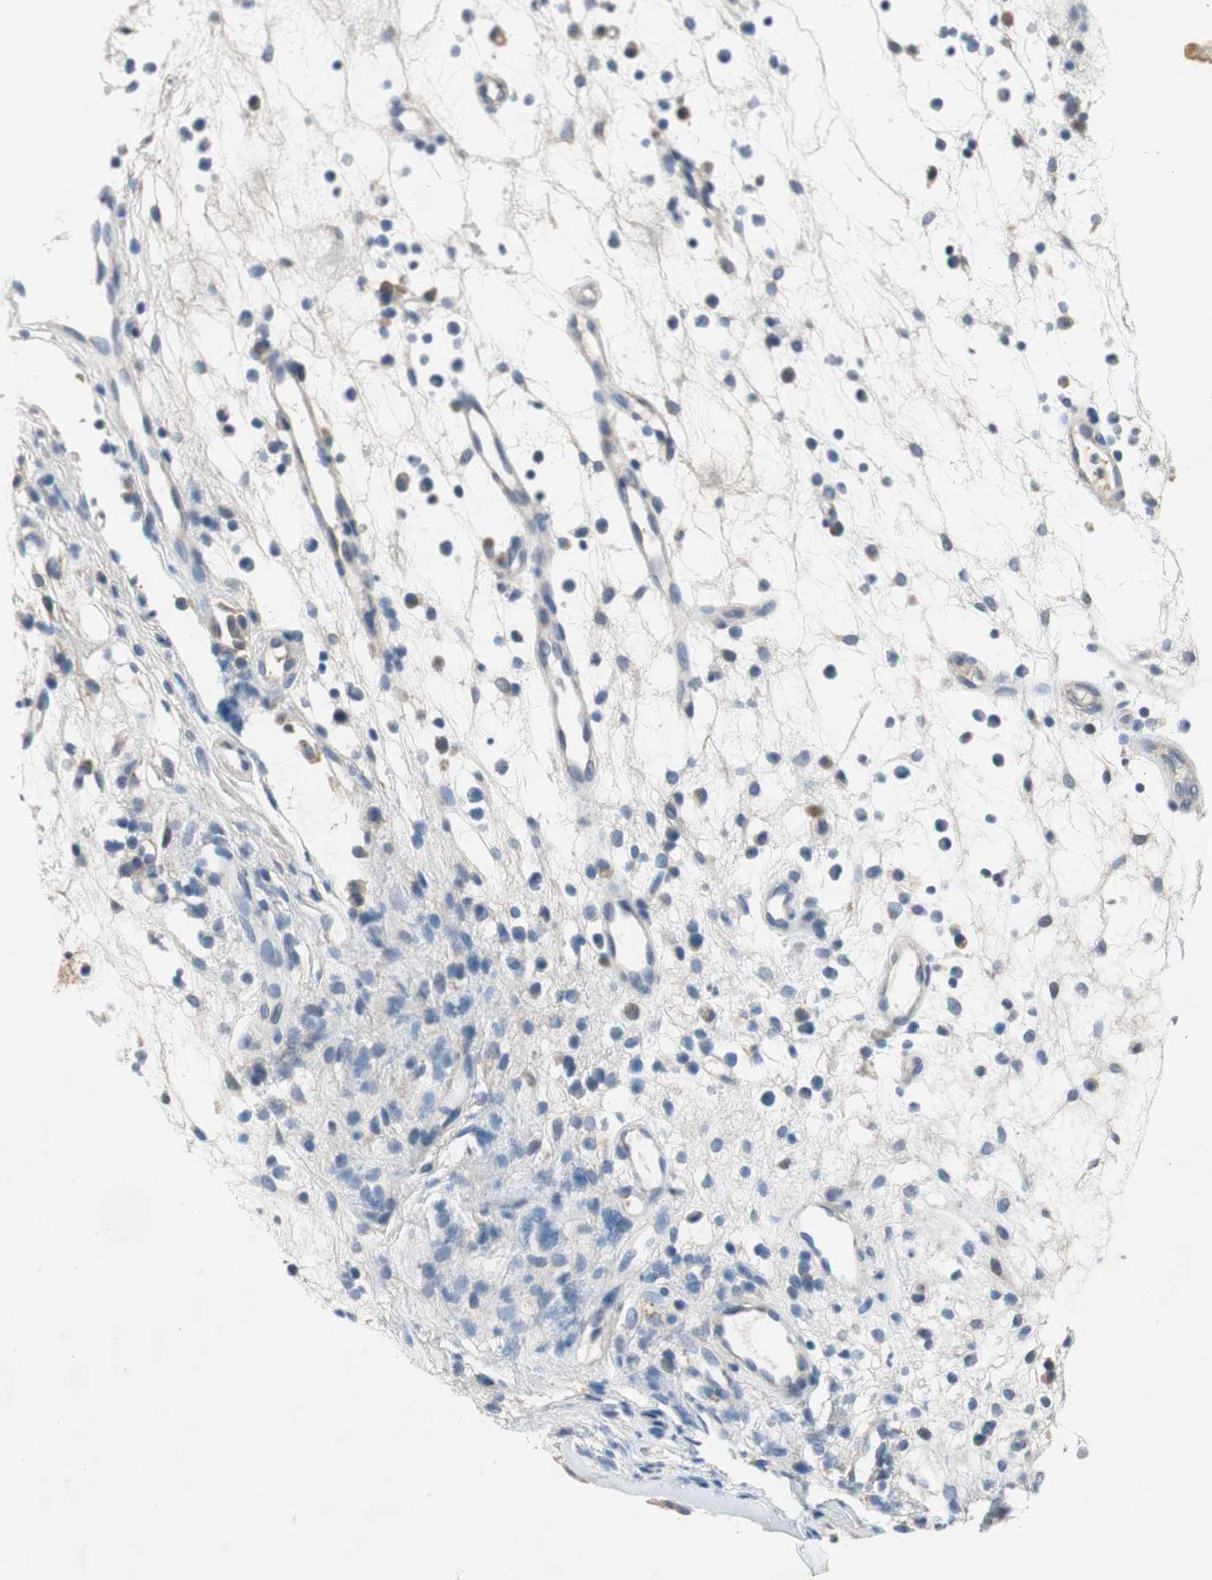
{"staining": {"intensity": "weak", "quantity": "25%-75%", "location": "cytoplasmic/membranous"}, "tissue": "nasopharynx", "cell_type": "Respiratory epithelial cells", "image_type": "normal", "snomed": [{"axis": "morphology", "description": "Normal tissue, NOS"}, {"axis": "topography", "description": "Nasopharynx"}], "caption": "Immunohistochemistry histopathology image of benign nasopharynx: nasopharynx stained using immunohistochemistry (IHC) exhibits low levels of weak protein expression localized specifically in the cytoplasmic/membranous of respiratory epithelial cells, appearing as a cytoplasmic/membranous brown color.", "gene": "TACR3", "patient": {"sex": "female", "age": 51}}